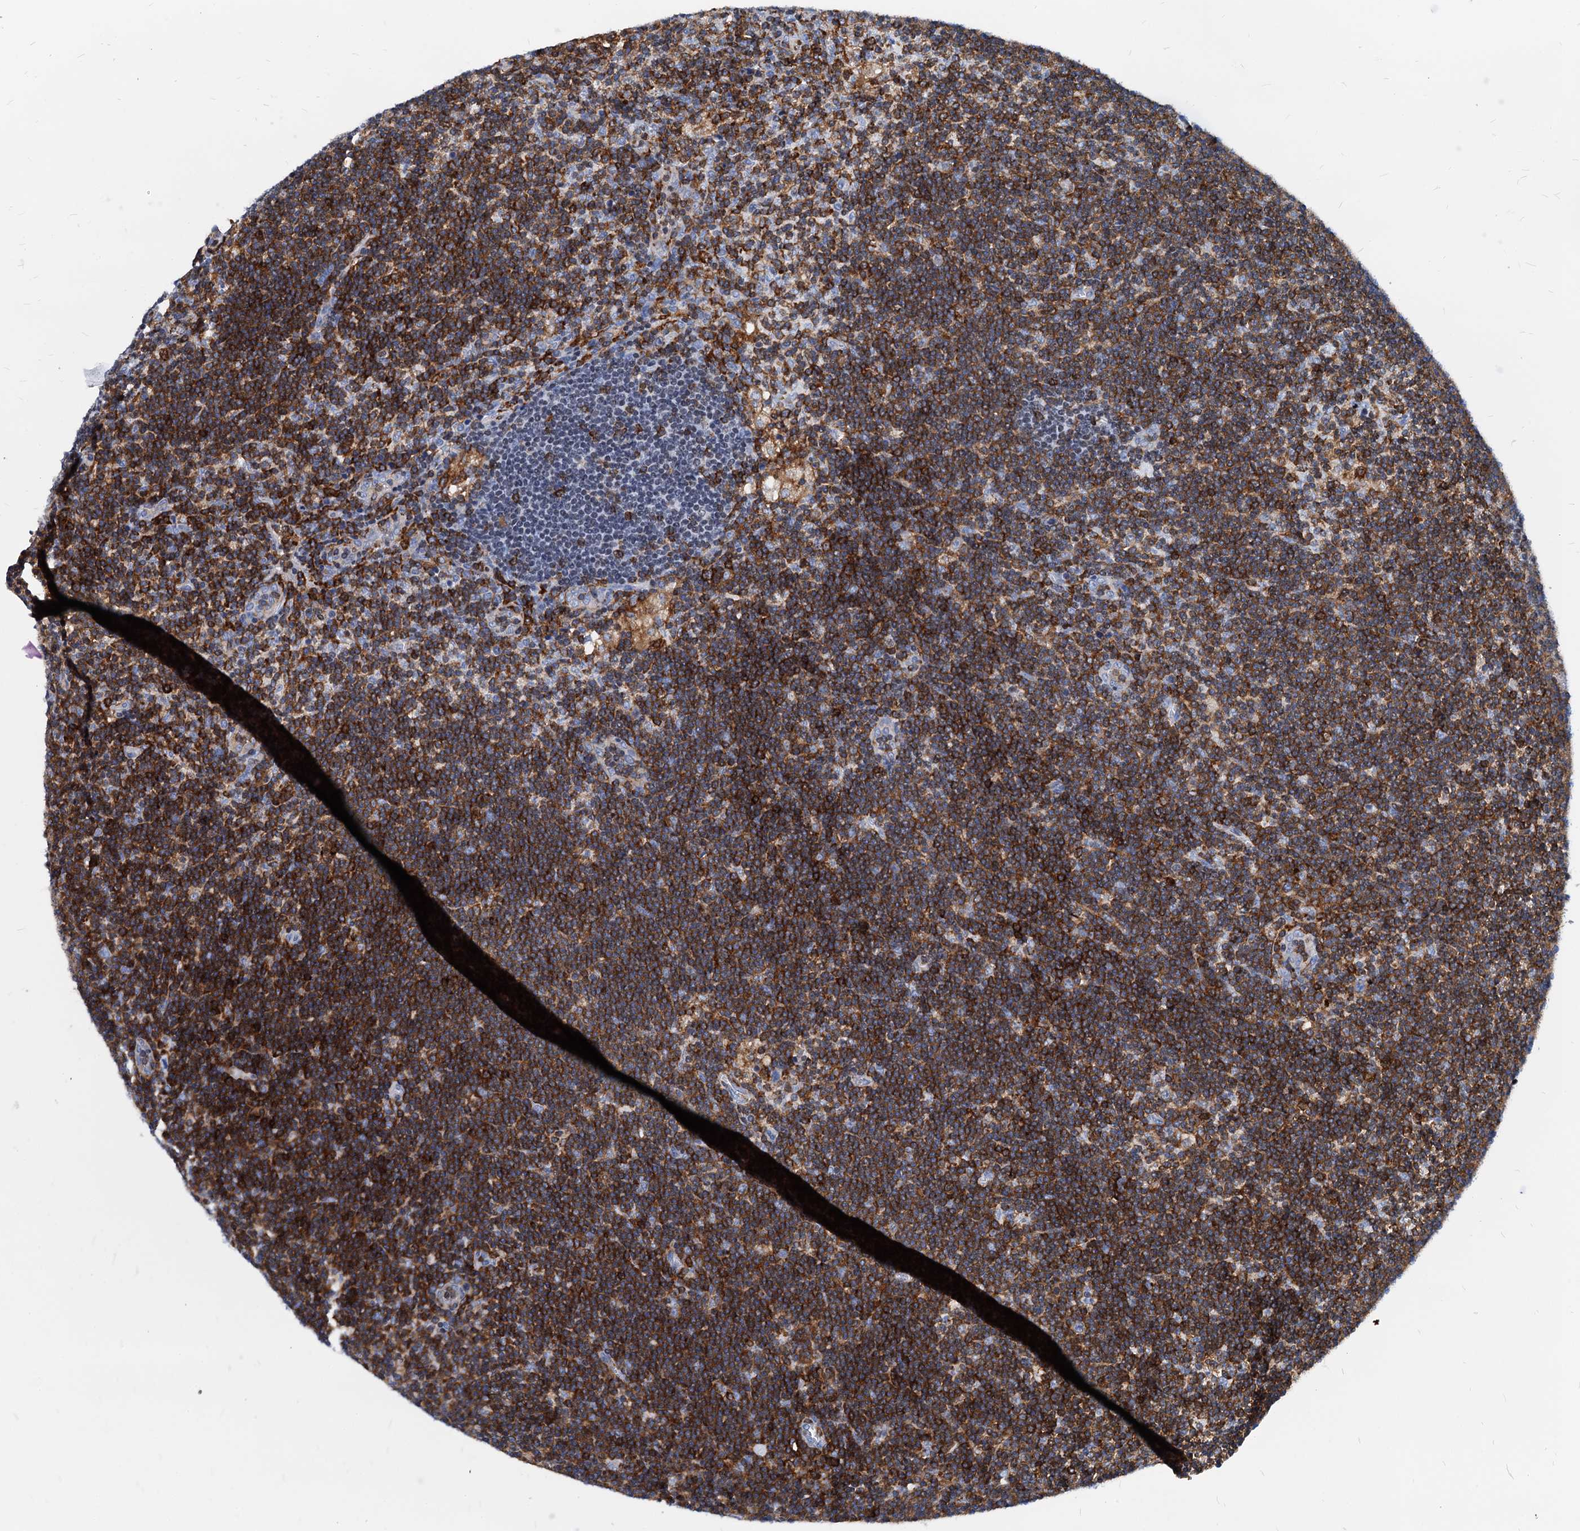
{"staining": {"intensity": "moderate", "quantity": "<25%", "location": "cytoplasmic/membranous"}, "tissue": "lymph node", "cell_type": "Germinal center cells", "image_type": "normal", "snomed": [{"axis": "morphology", "description": "Normal tissue, NOS"}, {"axis": "topography", "description": "Lymph node"}], "caption": "An IHC photomicrograph of unremarkable tissue is shown. Protein staining in brown labels moderate cytoplasmic/membranous positivity in lymph node within germinal center cells. The staining was performed using DAB to visualize the protein expression in brown, while the nuclei were stained in blue with hematoxylin (Magnification: 20x).", "gene": "LCP2", "patient": {"sex": "male", "age": 24}}